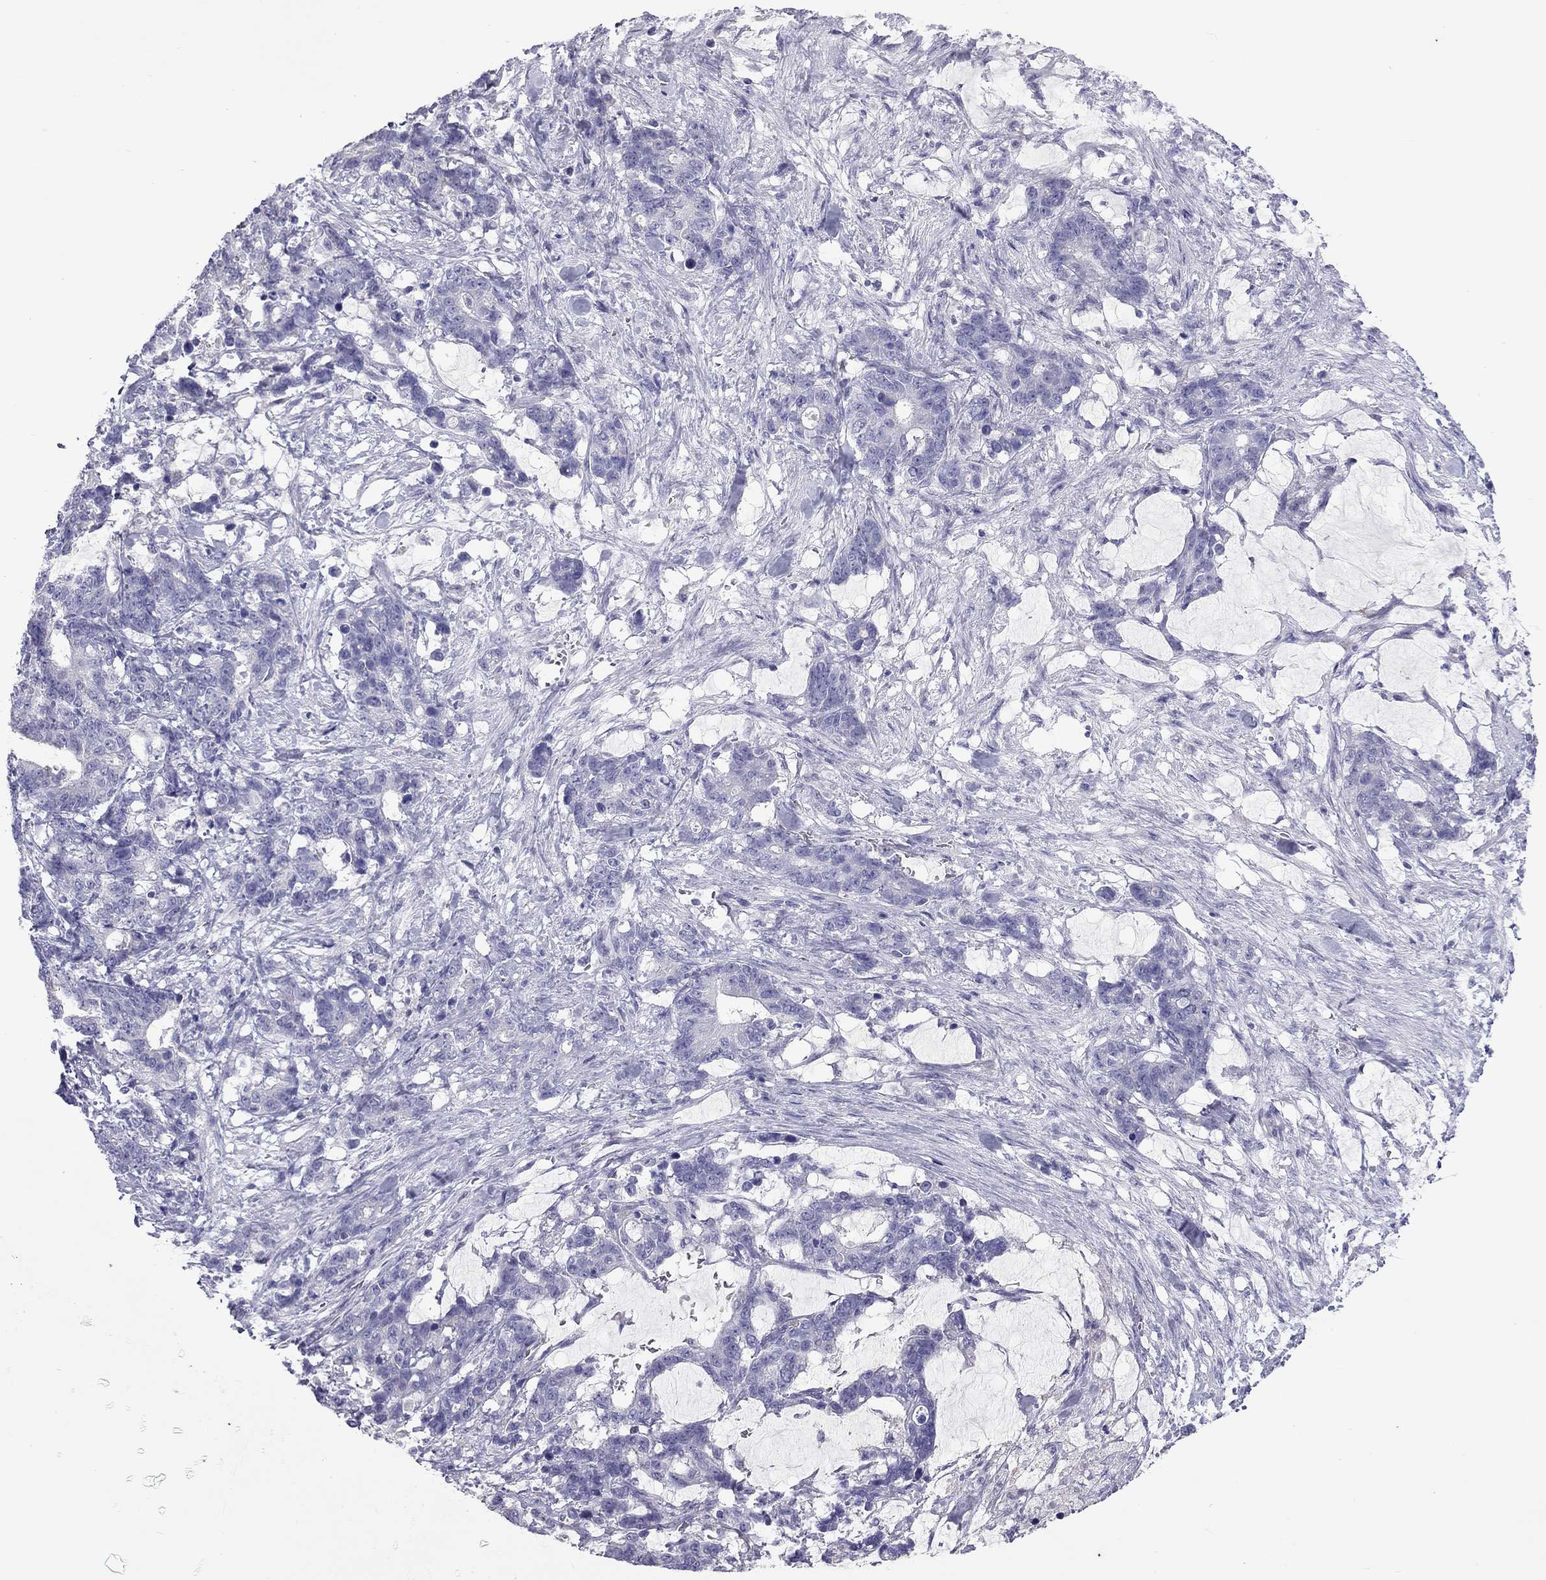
{"staining": {"intensity": "negative", "quantity": "none", "location": "none"}, "tissue": "stomach cancer", "cell_type": "Tumor cells", "image_type": "cancer", "snomed": [{"axis": "morphology", "description": "Normal tissue, NOS"}, {"axis": "morphology", "description": "Adenocarcinoma, NOS"}, {"axis": "topography", "description": "Stomach"}], "caption": "There is no significant positivity in tumor cells of stomach adenocarcinoma.", "gene": "PPP1R3A", "patient": {"sex": "female", "age": 64}}